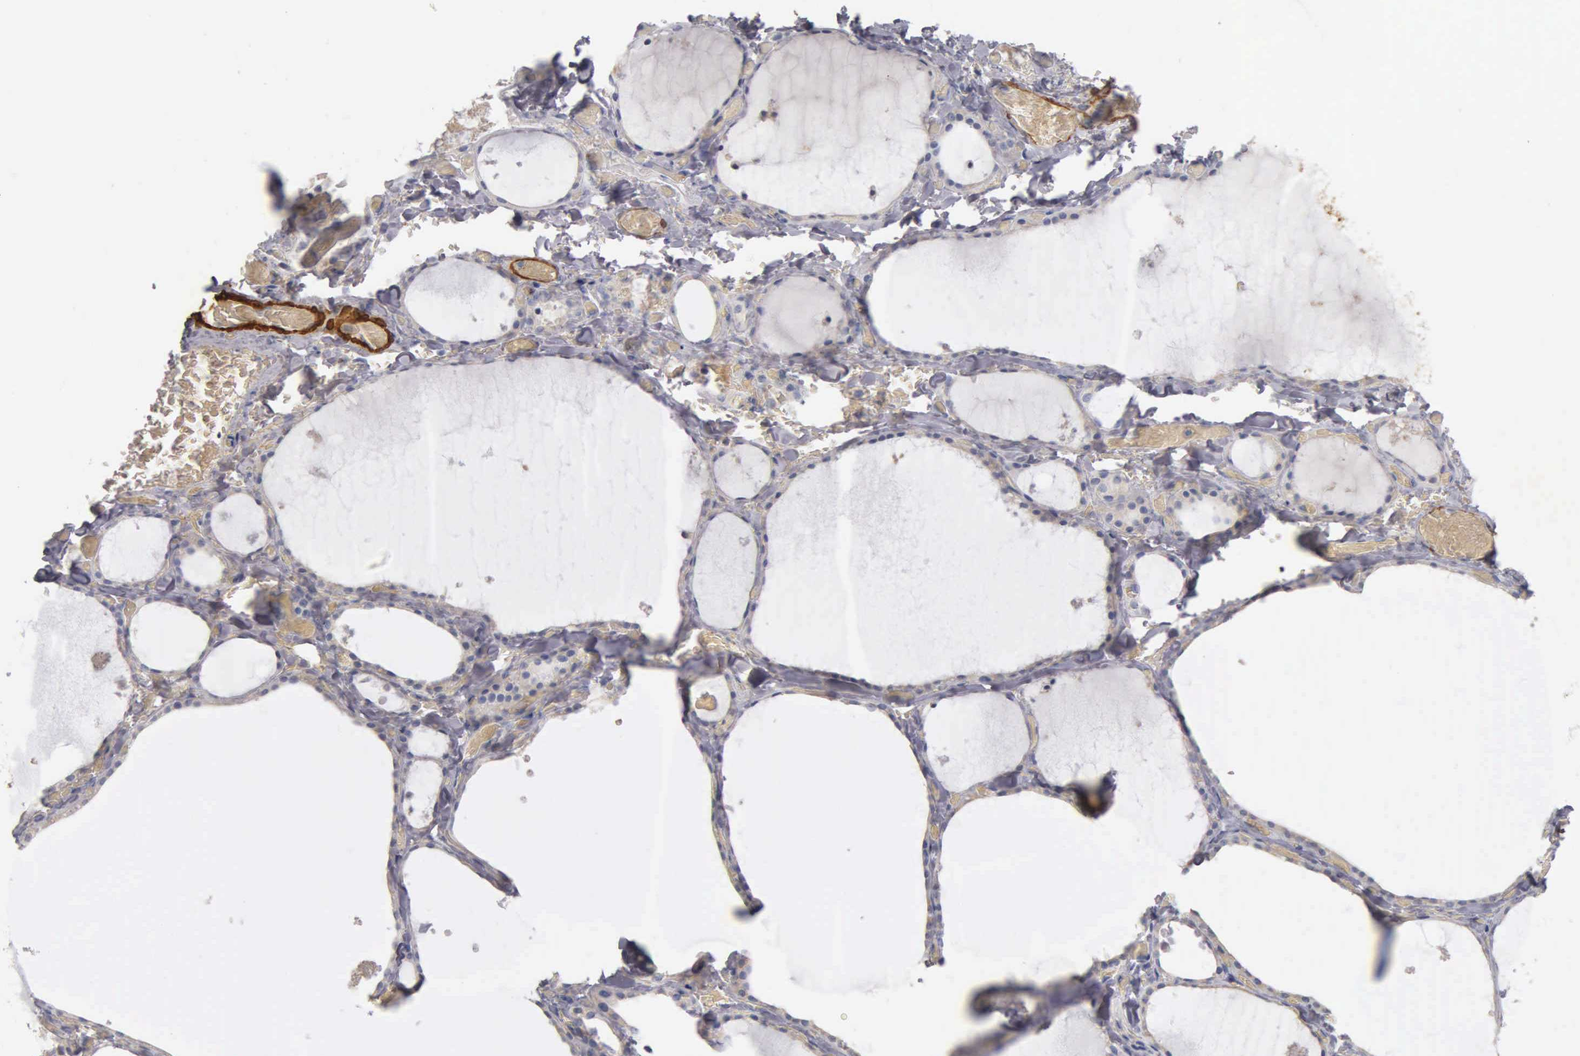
{"staining": {"intensity": "negative", "quantity": "none", "location": "none"}, "tissue": "thyroid gland", "cell_type": "Glandular cells", "image_type": "normal", "snomed": [{"axis": "morphology", "description": "Normal tissue, NOS"}, {"axis": "topography", "description": "Thyroid gland"}], "caption": "DAB (3,3'-diaminobenzidine) immunohistochemical staining of benign human thyroid gland shows no significant expression in glandular cells.", "gene": "CNN1", "patient": {"sex": "male", "age": 34}}